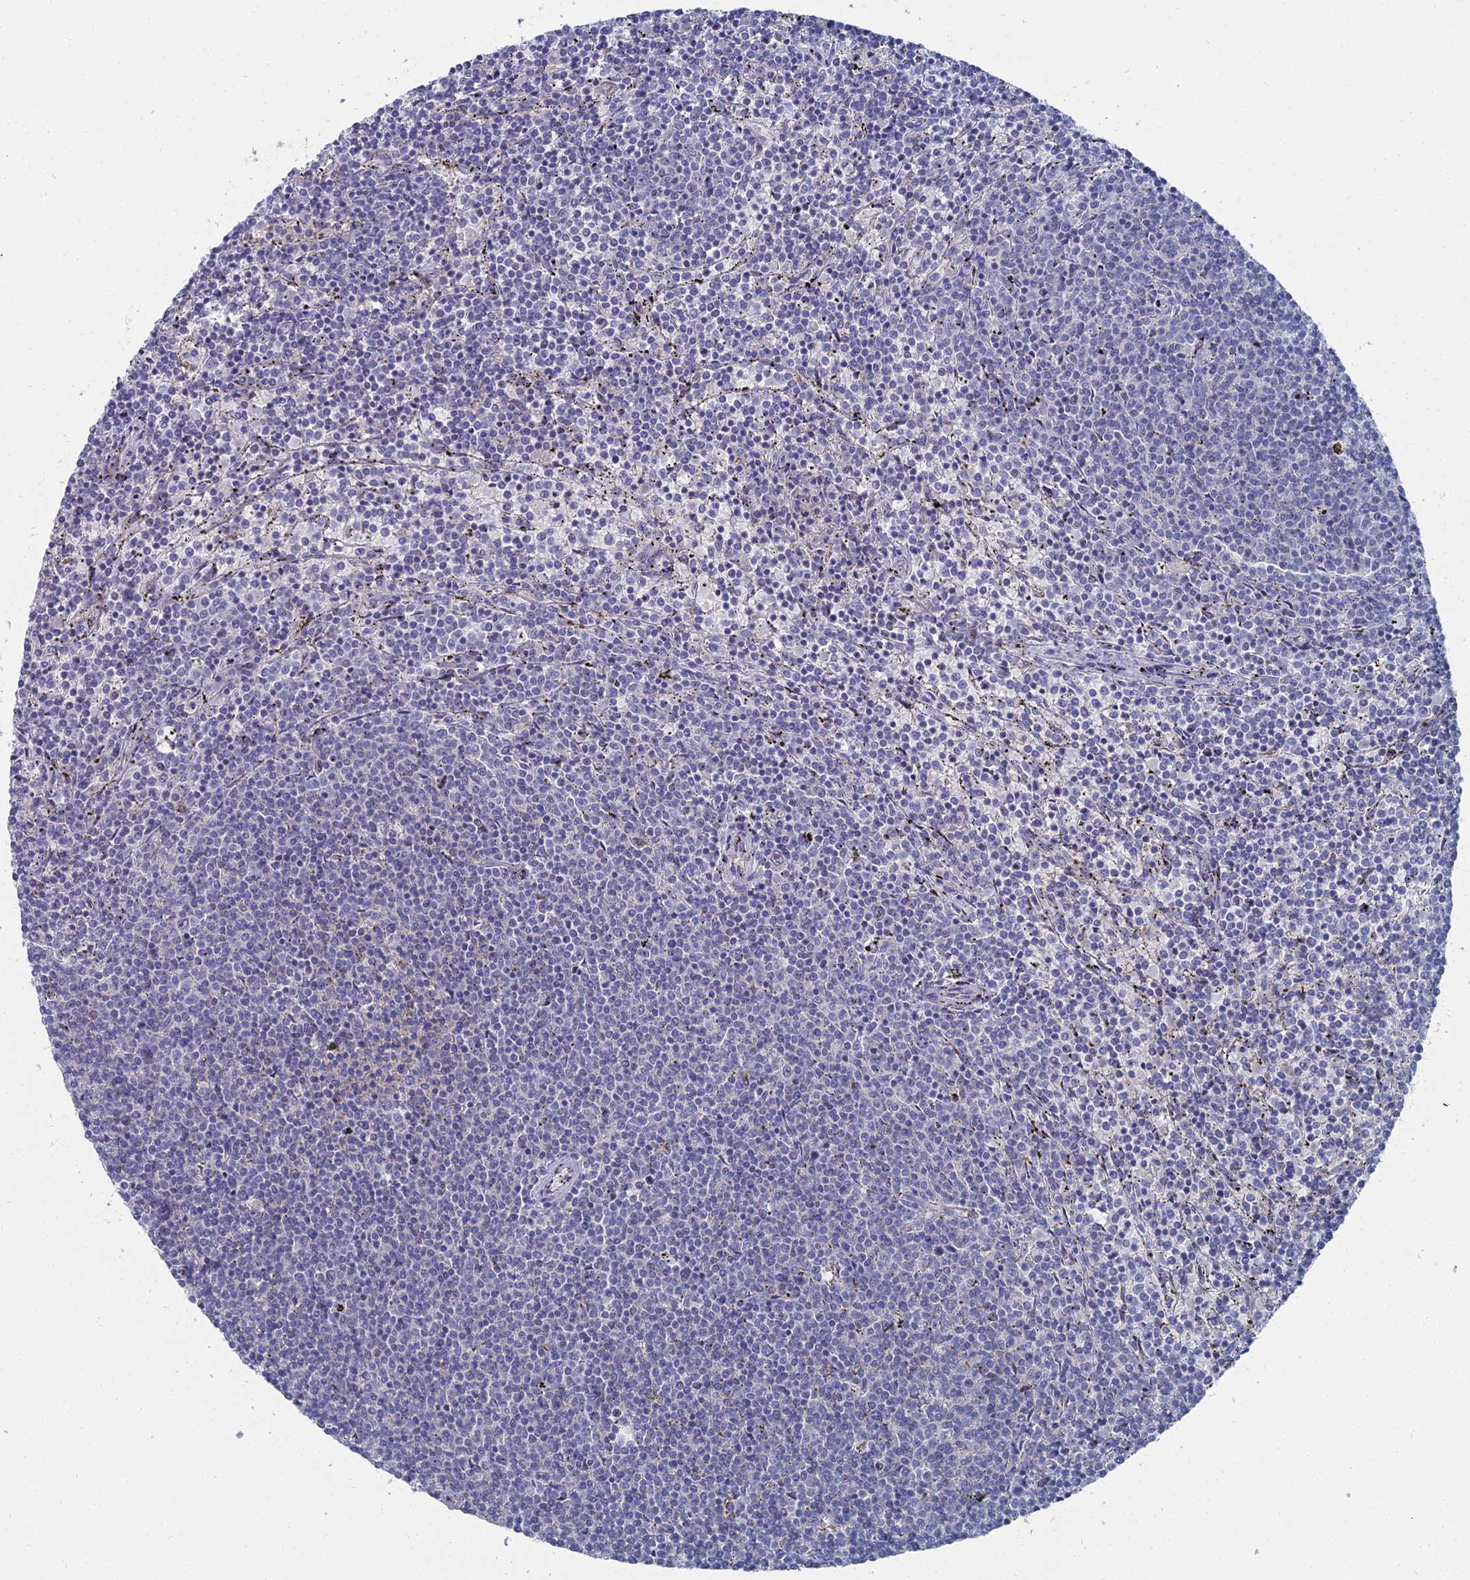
{"staining": {"intensity": "negative", "quantity": "none", "location": "none"}, "tissue": "lymphoma", "cell_type": "Tumor cells", "image_type": "cancer", "snomed": [{"axis": "morphology", "description": "Malignant lymphoma, non-Hodgkin's type, Low grade"}, {"axis": "topography", "description": "Spleen"}], "caption": "High magnification brightfield microscopy of low-grade malignant lymphoma, non-Hodgkin's type stained with DAB (3,3'-diaminobenzidine) (brown) and counterstained with hematoxylin (blue): tumor cells show no significant staining.", "gene": "CCDC149", "patient": {"sex": "female", "age": 50}}